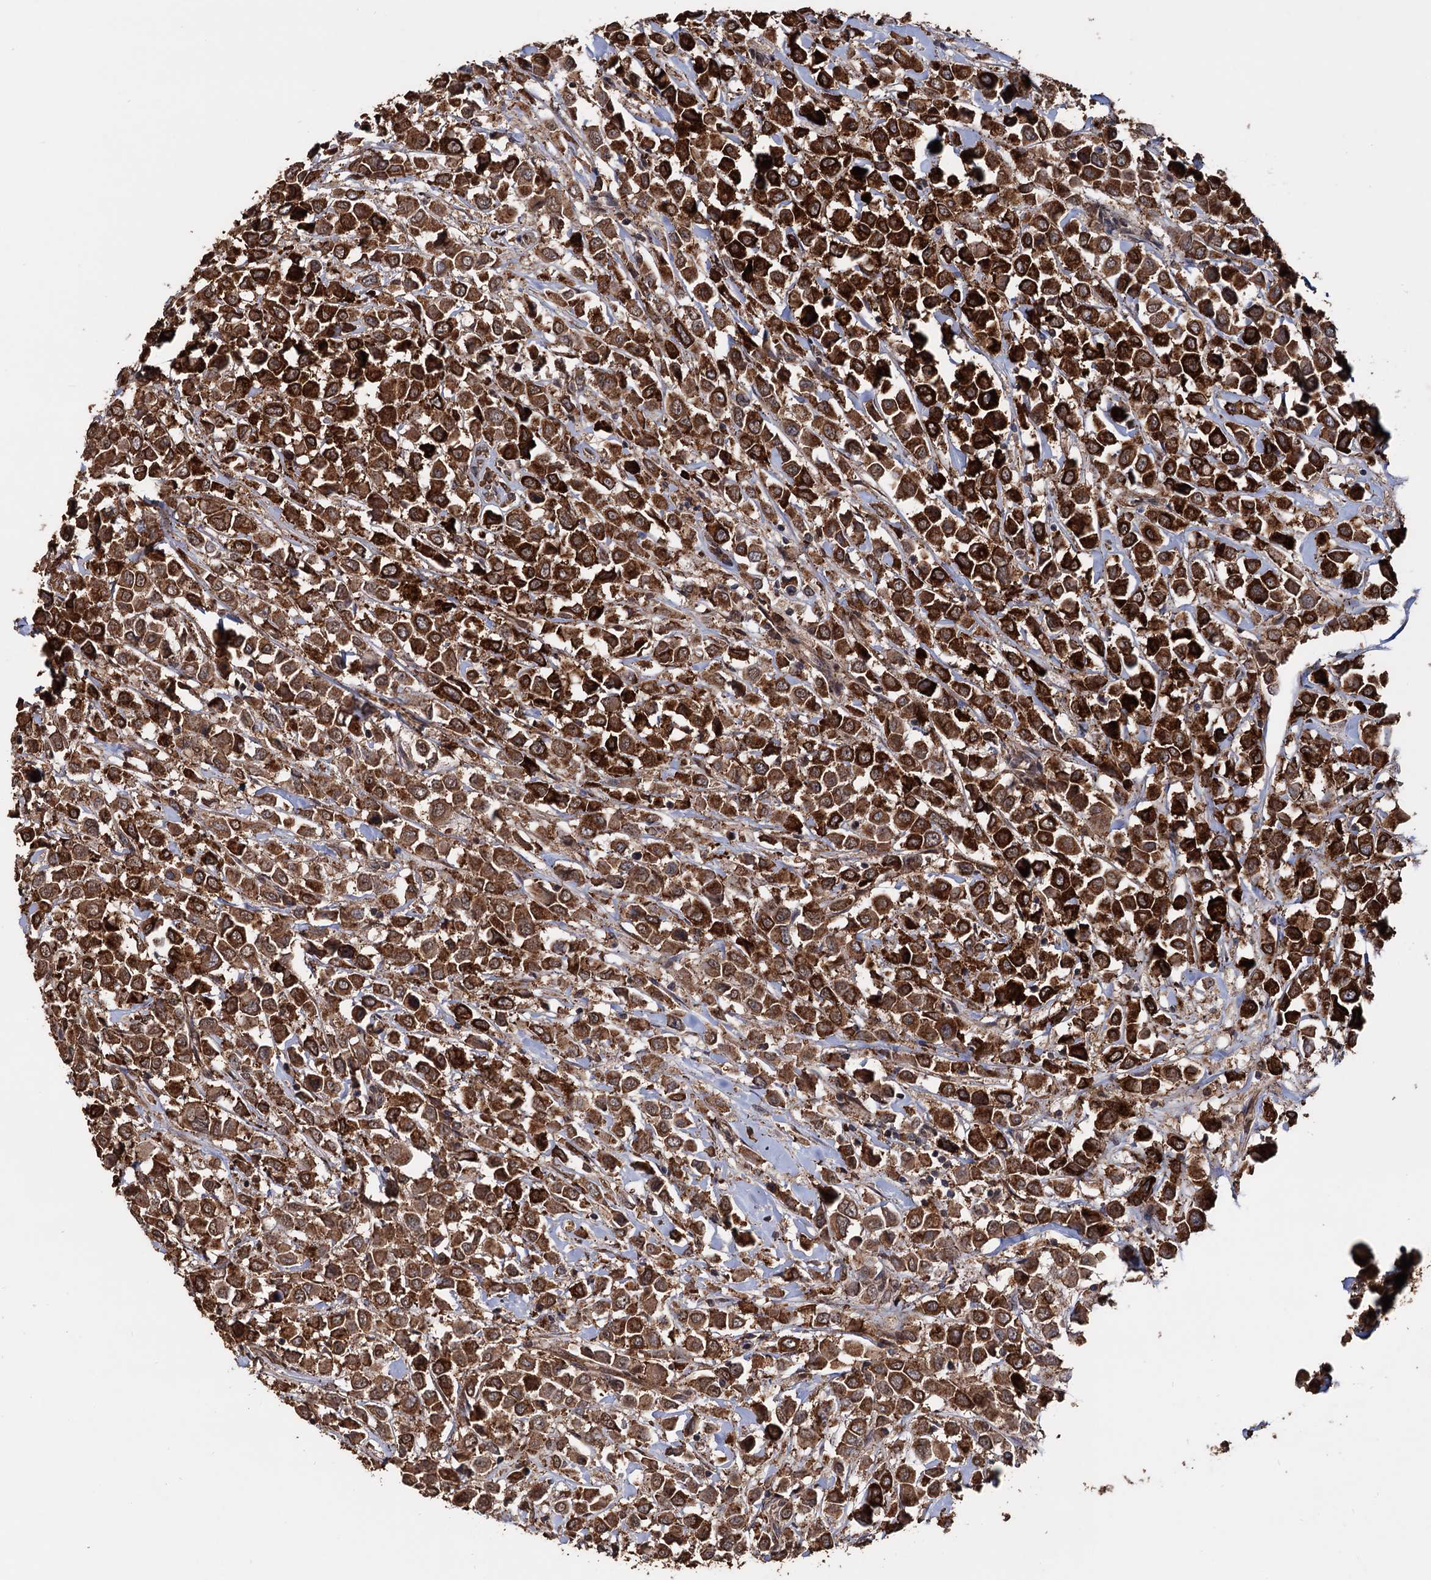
{"staining": {"intensity": "strong", "quantity": ">75%", "location": "cytoplasmic/membranous"}, "tissue": "breast cancer", "cell_type": "Tumor cells", "image_type": "cancer", "snomed": [{"axis": "morphology", "description": "Duct carcinoma"}, {"axis": "topography", "description": "Breast"}], "caption": "This photomicrograph reveals immunohistochemistry (IHC) staining of human breast infiltrating ductal carcinoma, with high strong cytoplasmic/membranous expression in approximately >75% of tumor cells.", "gene": "TBC1D12", "patient": {"sex": "female", "age": 61}}